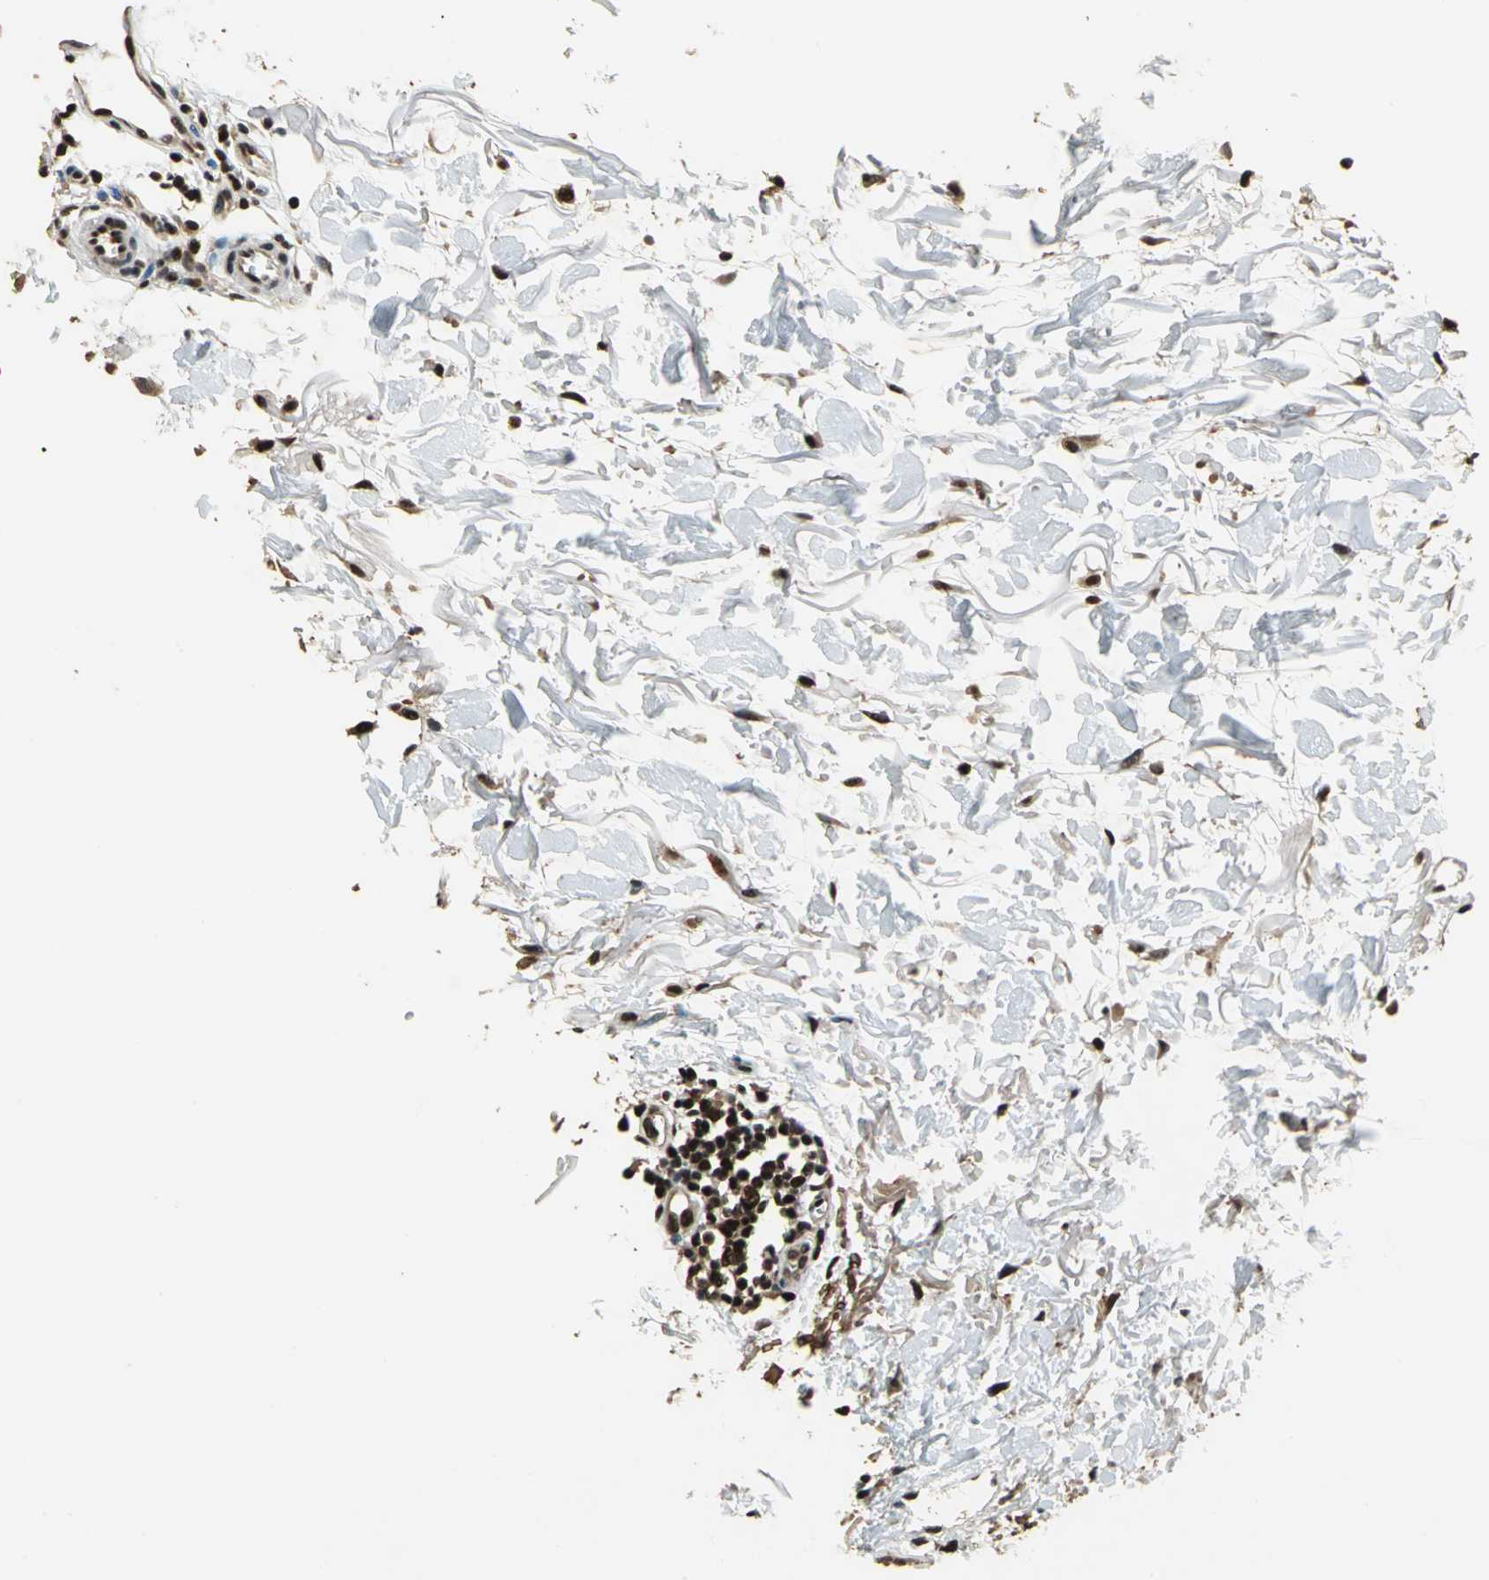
{"staining": {"intensity": "strong", "quantity": ">75%", "location": "nuclear"}, "tissue": "melanoma", "cell_type": "Tumor cells", "image_type": "cancer", "snomed": [{"axis": "morphology", "description": "Malignant melanoma, NOS"}, {"axis": "topography", "description": "Skin"}], "caption": "Protein staining shows strong nuclear staining in approximately >75% of tumor cells in melanoma. (DAB IHC with brightfield microscopy, high magnification).", "gene": "MIS18BP1", "patient": {"sex": "male", "age": 76}}